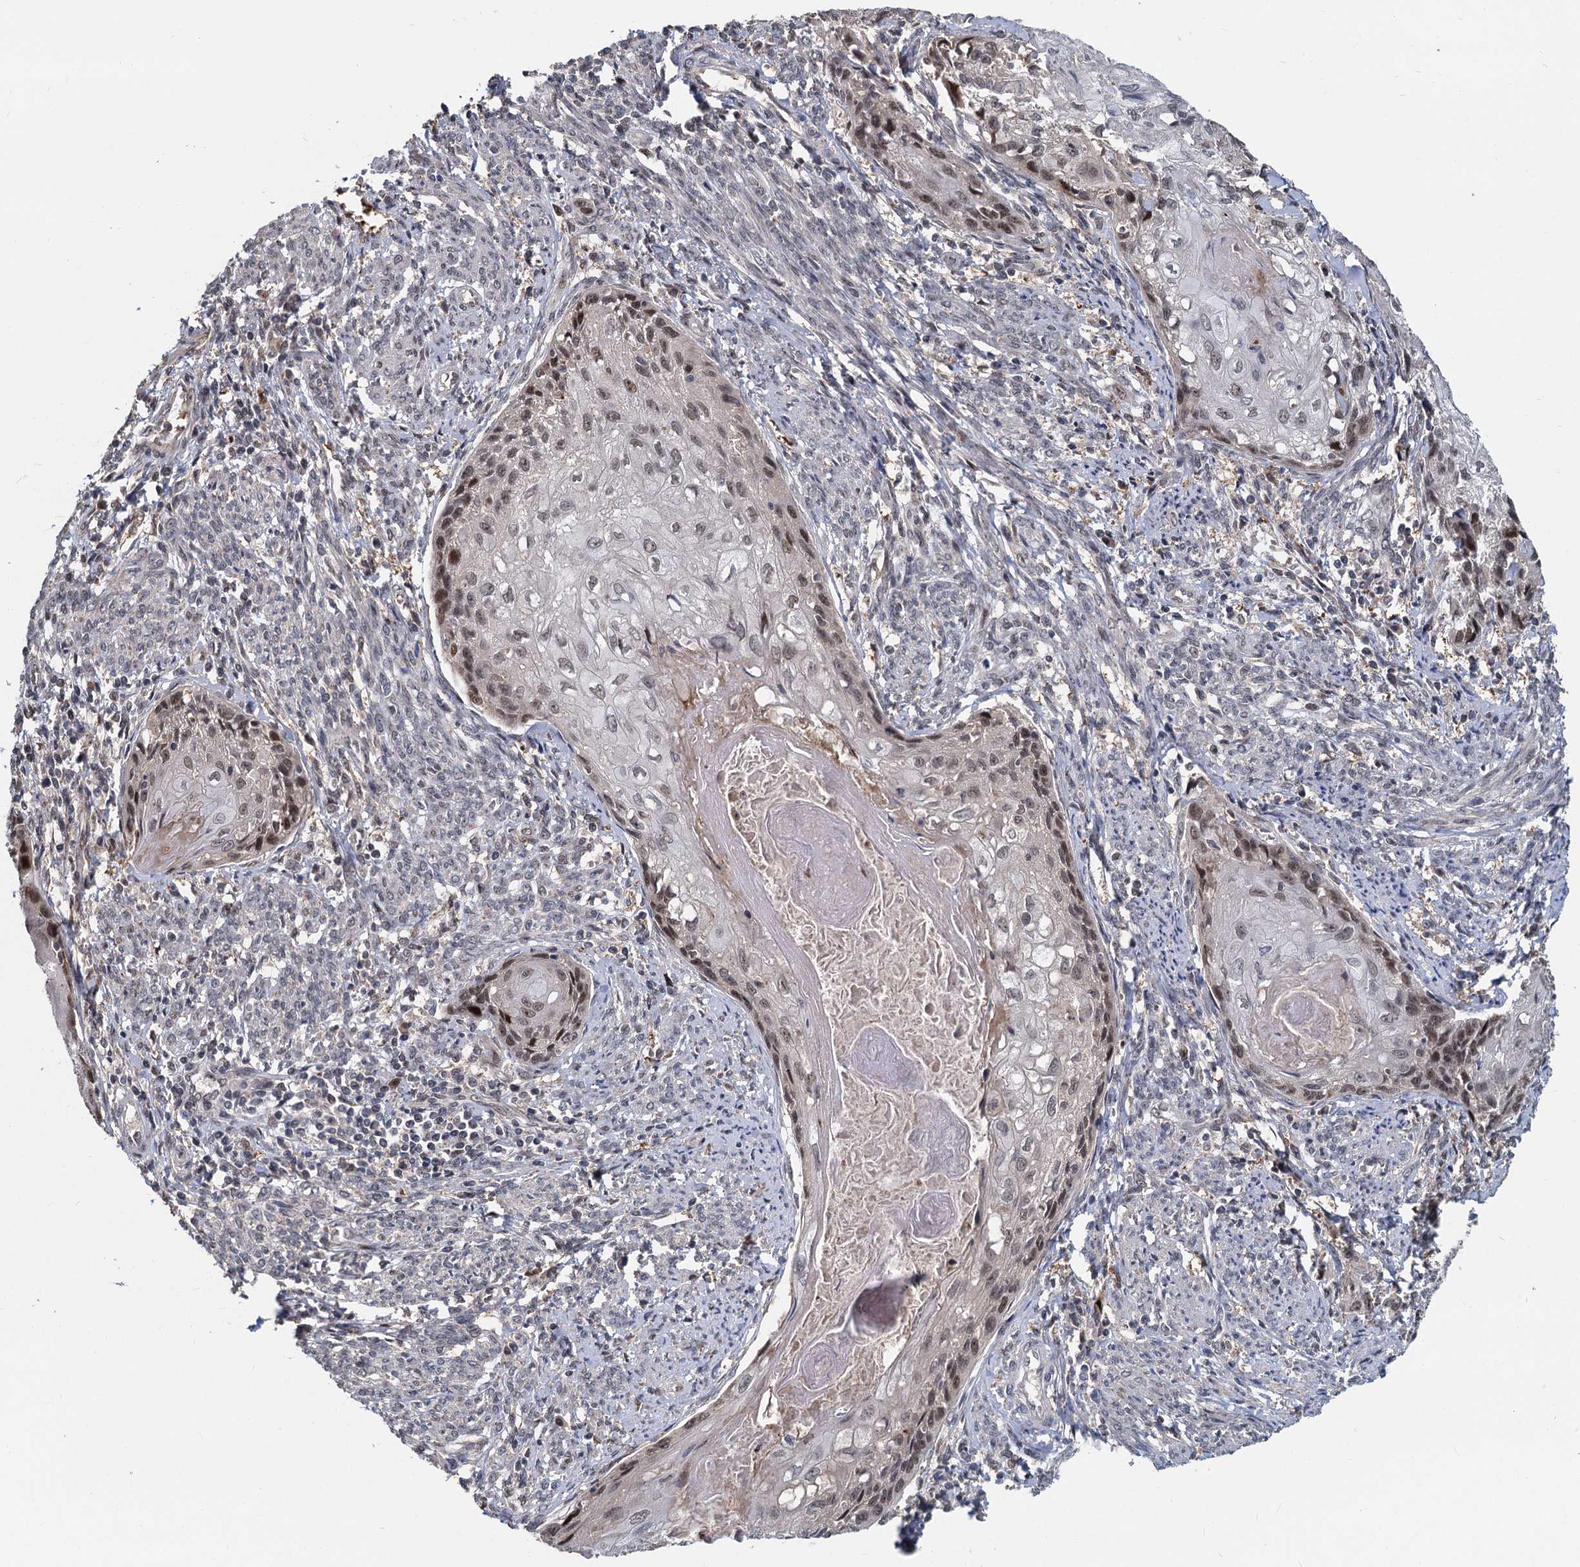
{"staining": {"intensity": "moderate", "quantity": "<25%", "location": "nuclear"}, "tissue": "cervical cancer", "cell_type": "Tumor cells", "image_type": "cancer", "snomed": [{"axis": "morphology", "description": "Squamous cell carcinoma, NOS"}, {"axis": "topography", "description": "Cervix"}], "caption": "Cervical cancer stained with a brown dye demonstrates moderate nuclear positive expression in about <25% of tumor cells.", "gene": "FANCI", "patient": {"sex": "female", "age": 67}}